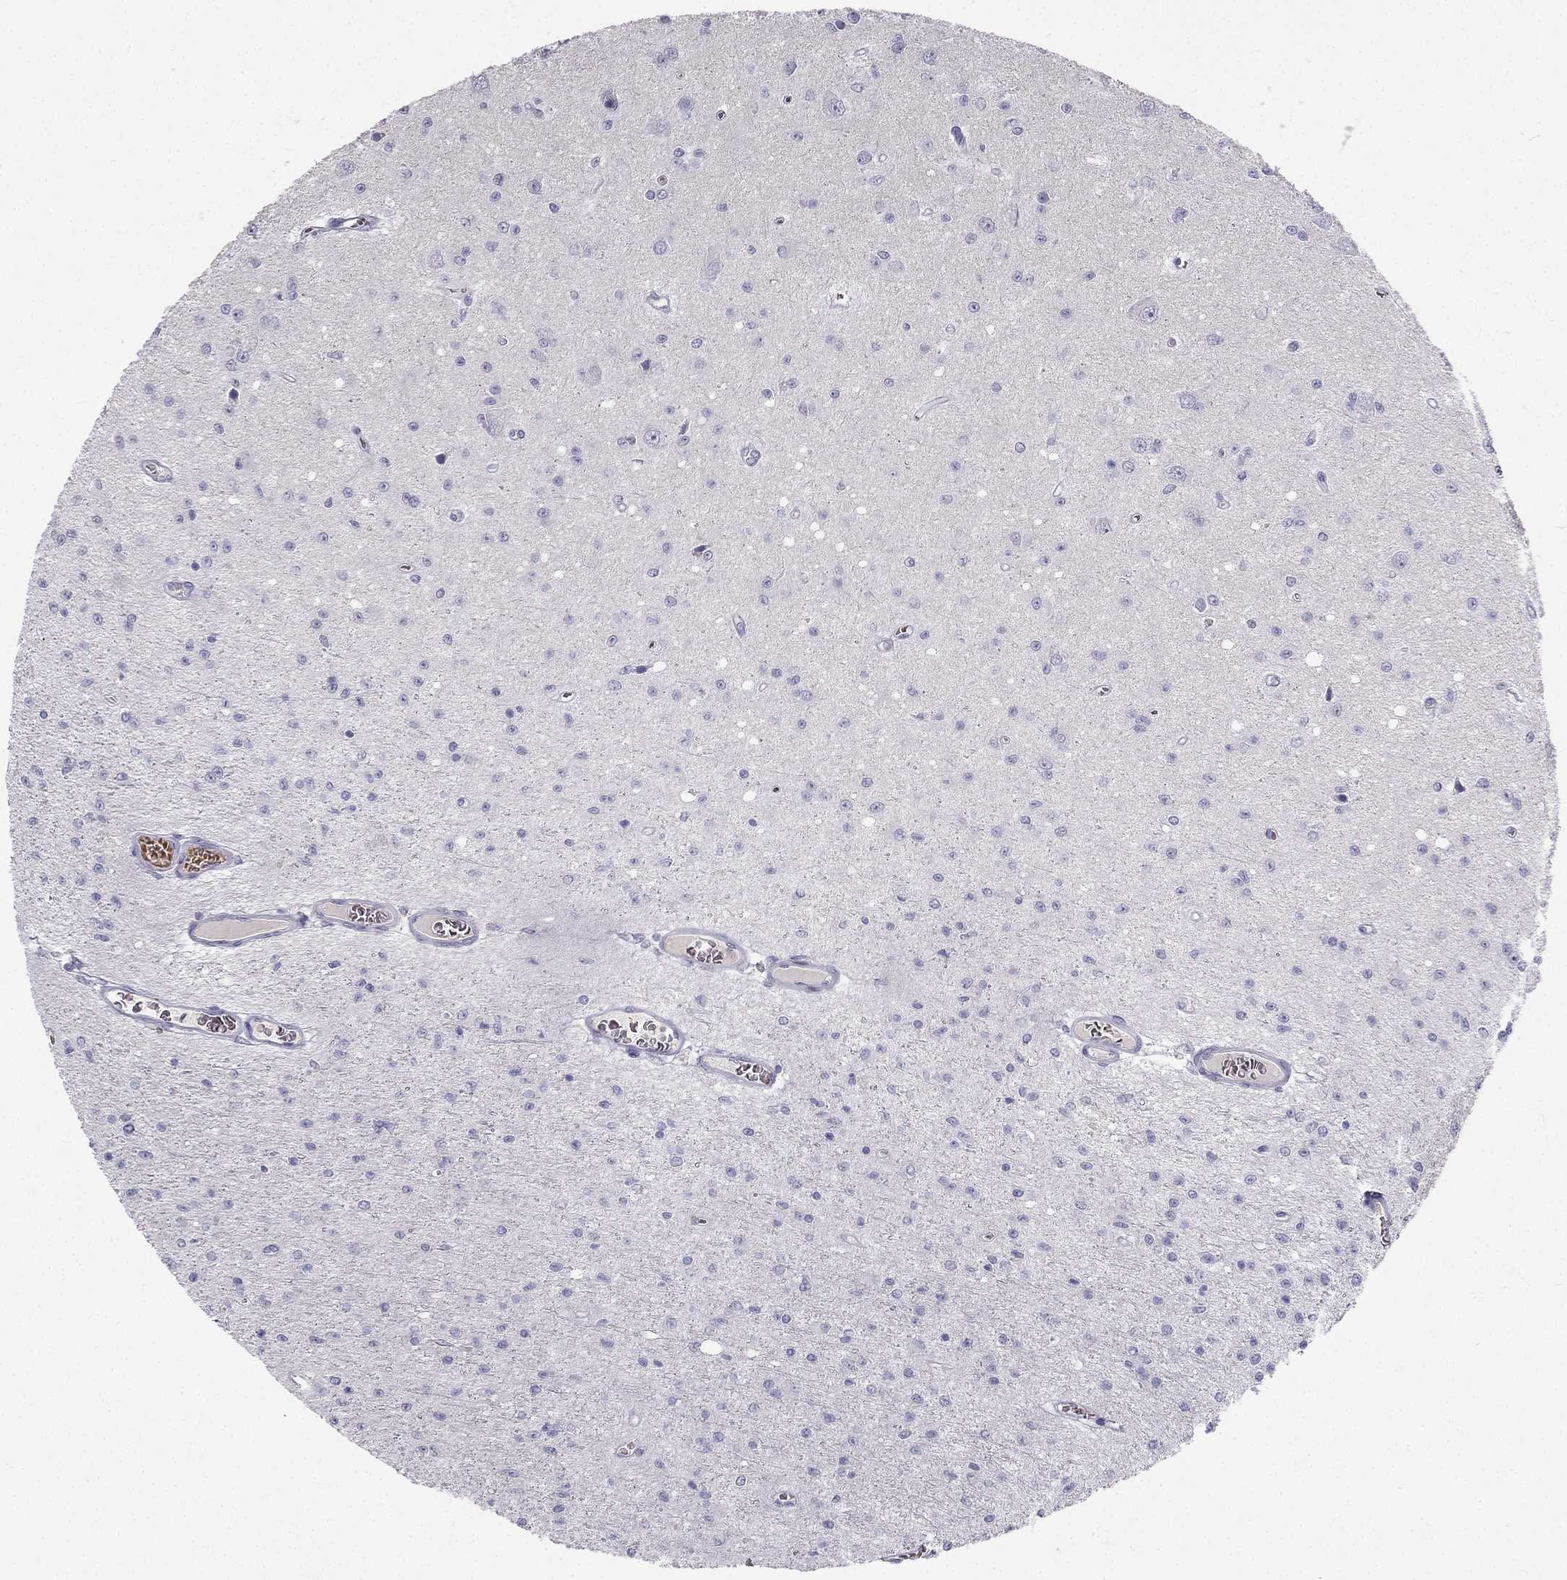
{"staining": {"intensity": "negative", "quantity": "none", "location": "none"}, "tissue": "glioma", "cell_type": "Tumor cells", "image_type": "cancer", "snomed": [{"axis": "morphology", "description": "Glioma, malignant, Low grade"}, {"axis": "topography", "description": "Brain"}], "caption": "Immunohistochemical staining of human glioma exhibits no significant staining in tumor cells.", "gene": "RSPH14", "patient": {"sex": "female", "age": 45}}